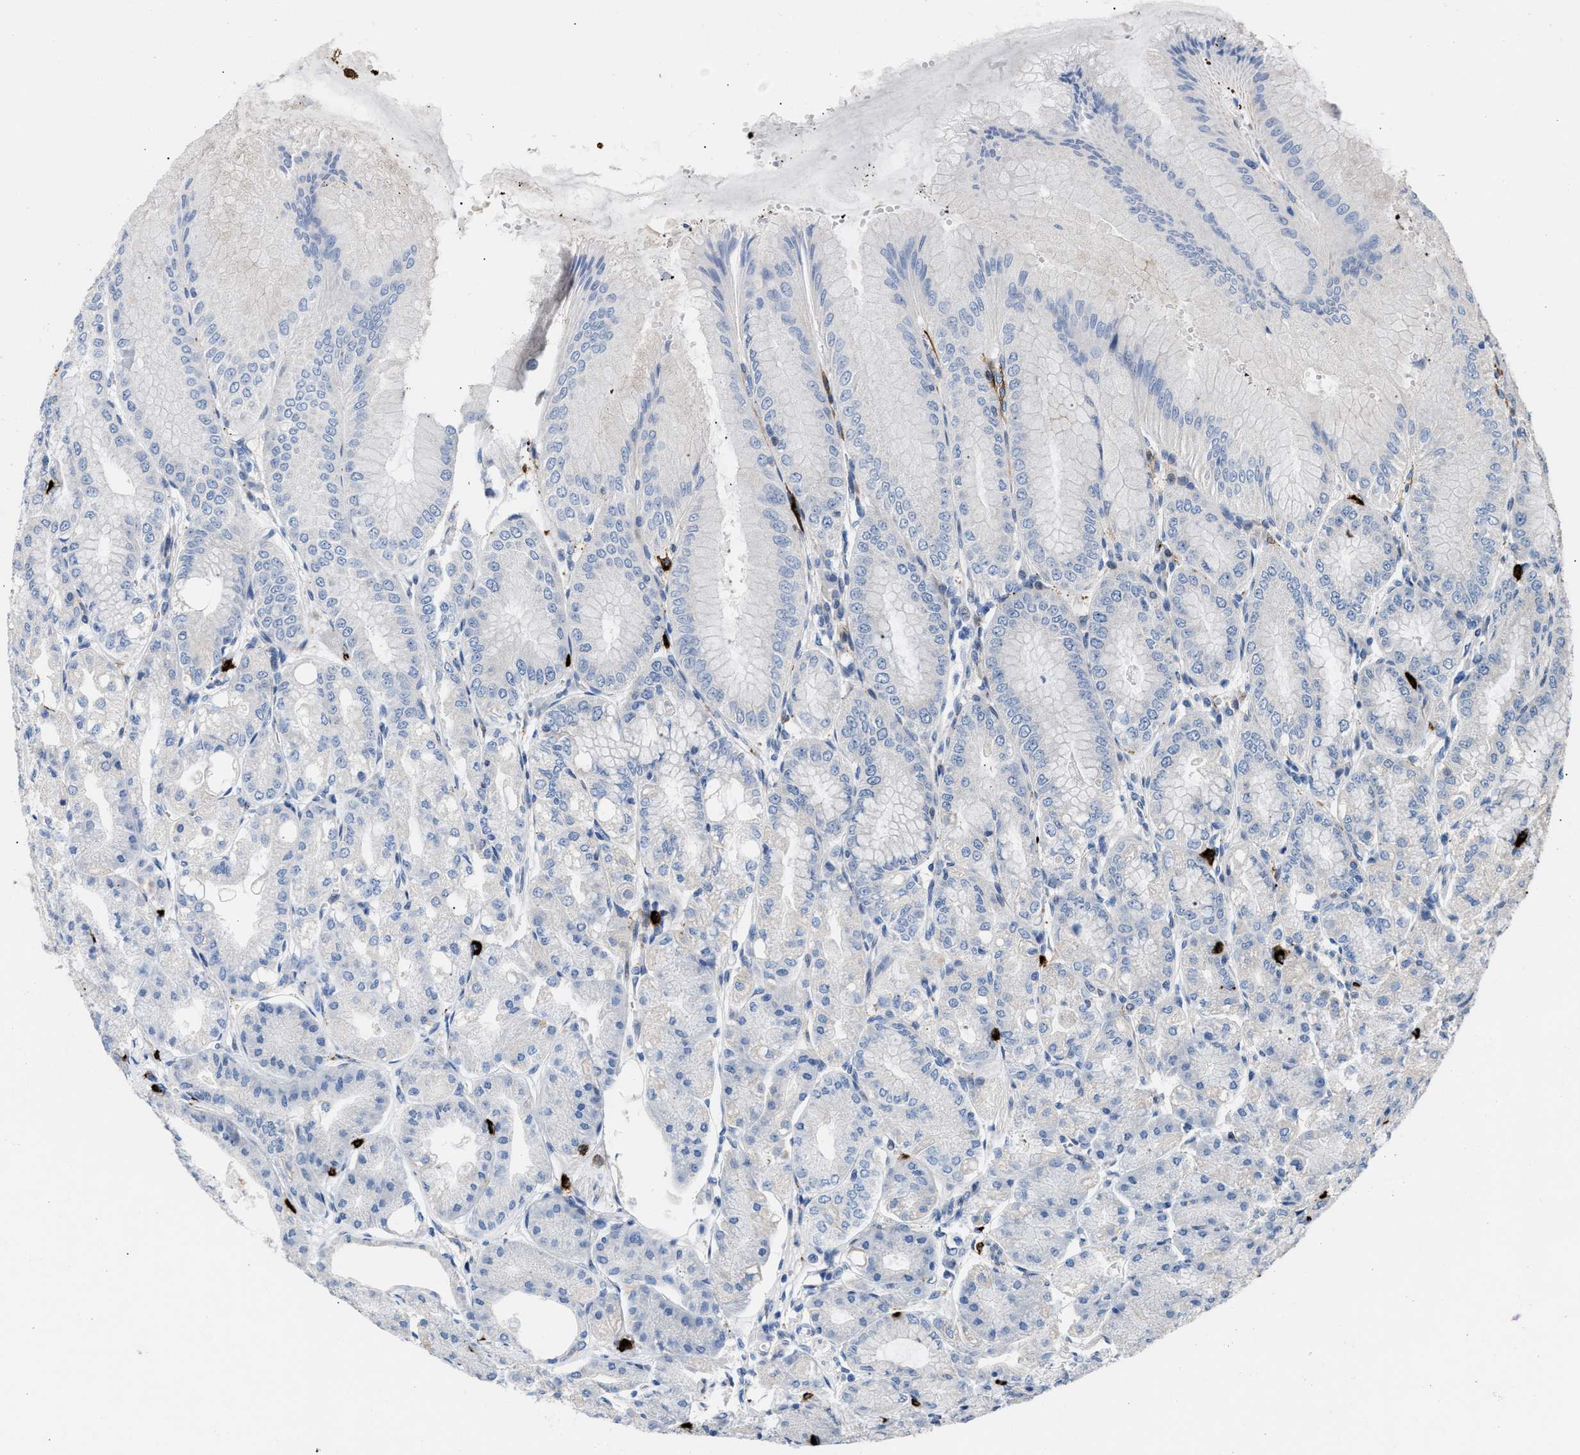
{"staining": {"intensity": "moderate", "quantity": "<25%", "location": "cytoplasmic/membranous"}, "tissue": "stomach", "cell_type": "Glandular cells", "image_type": "normal", "snomed": [{"axis": "morphology", "description": "Normal tissue, NOS"}, {"axis": "topography", "description": "Stomach, lower"}], "caption": "Glandular cells reveal moderate cytoplasmic/membranous positivity in approximately <25% of cells in normal stomach.", "gene": "ATP9A", "patient": {"sex": "male", "age": 71}}